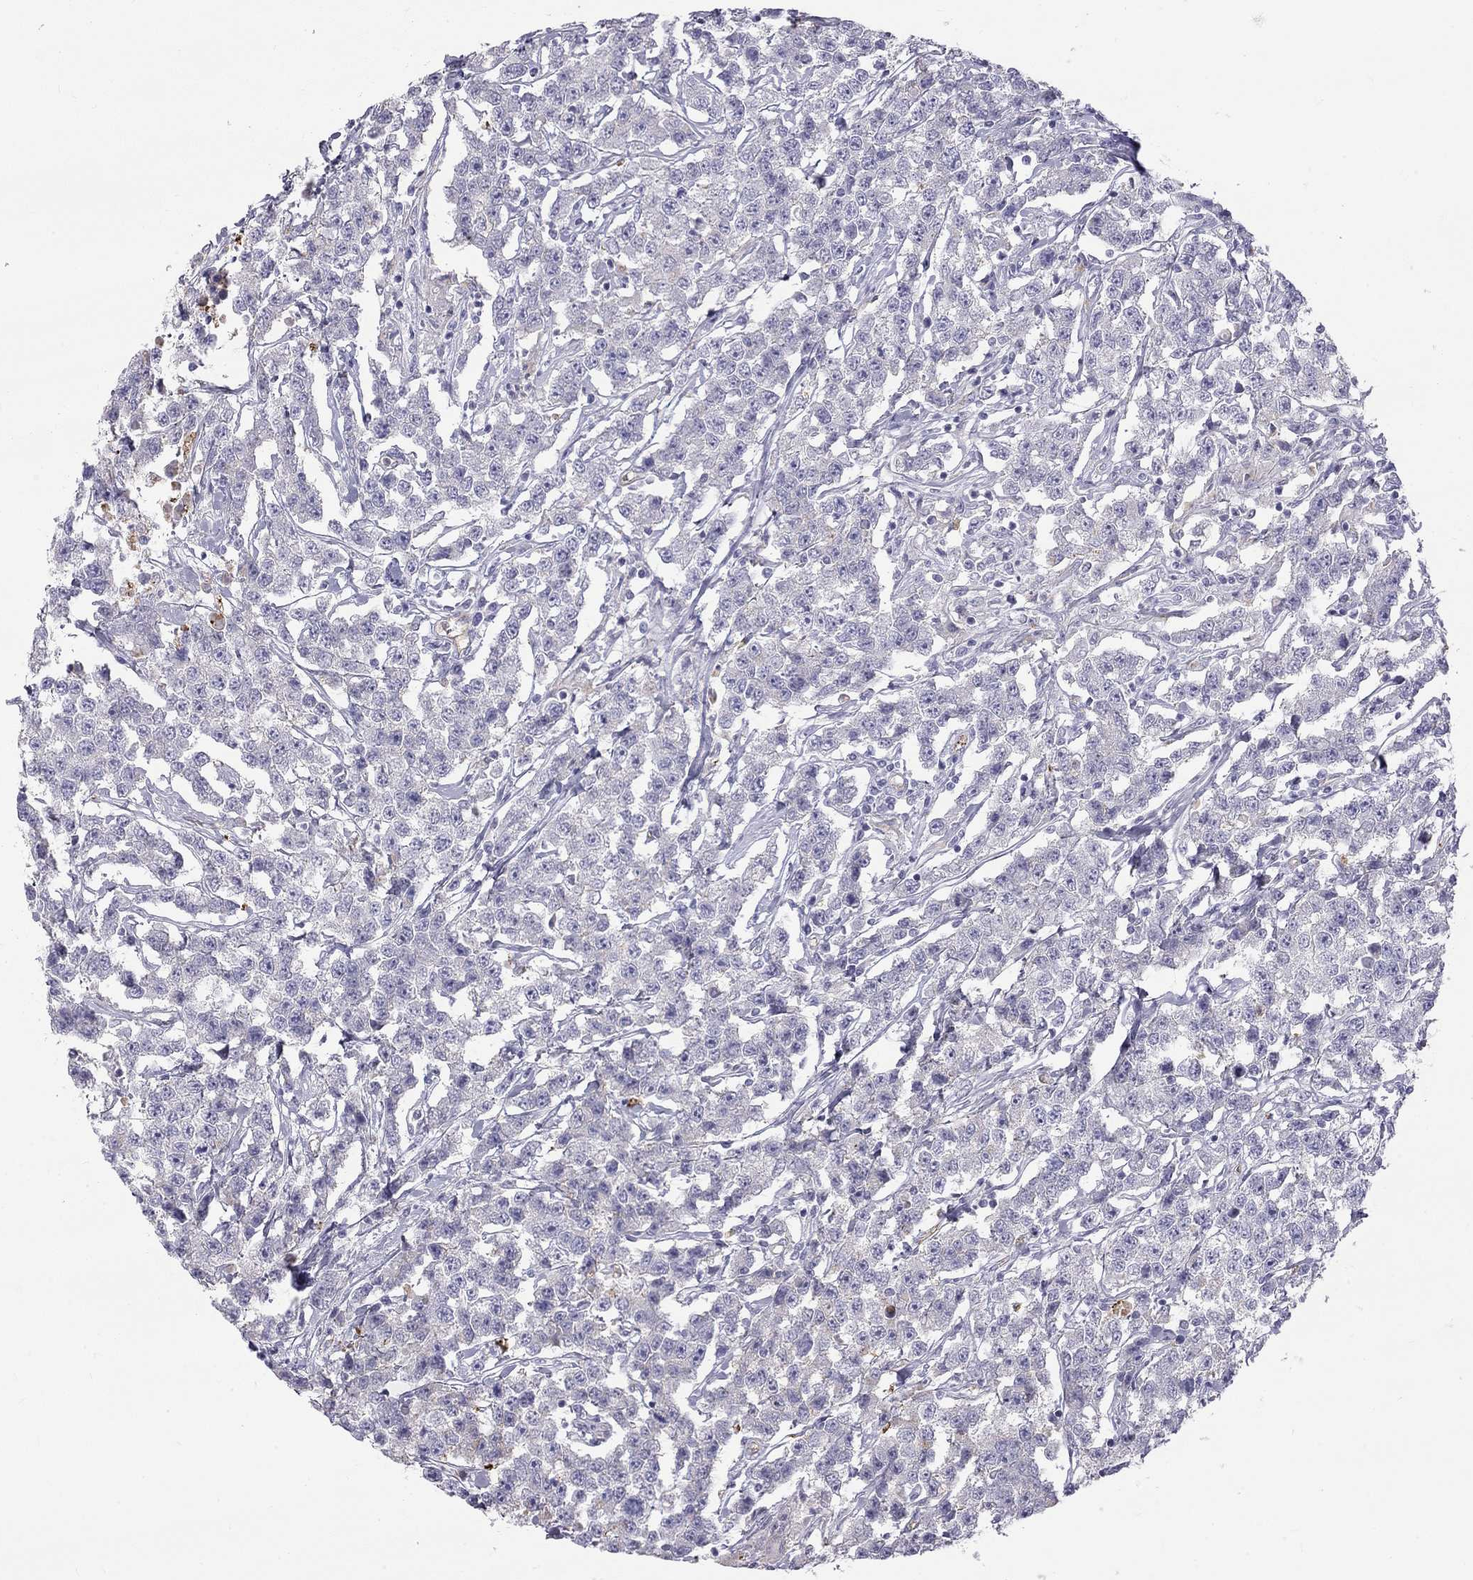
{"staining": {"intensity": "negative", "quantity": "none", "location": "none"}, "tissue": "testis cancer", "cell_type": "Tumor cells", "image_type": "cancer", "snomed": [{"axis": "morphology", "description": "Seminoma, NOS"}, {"axis": "topography", "description": "Testis"}], "caption": "This is an immunohistochemistry (IHC) micrograph of testis cancer (seminoma). There is no staining in tumor cells.", "gene": "TDRD6", "patient": {"sex": "male", "age": 59}}